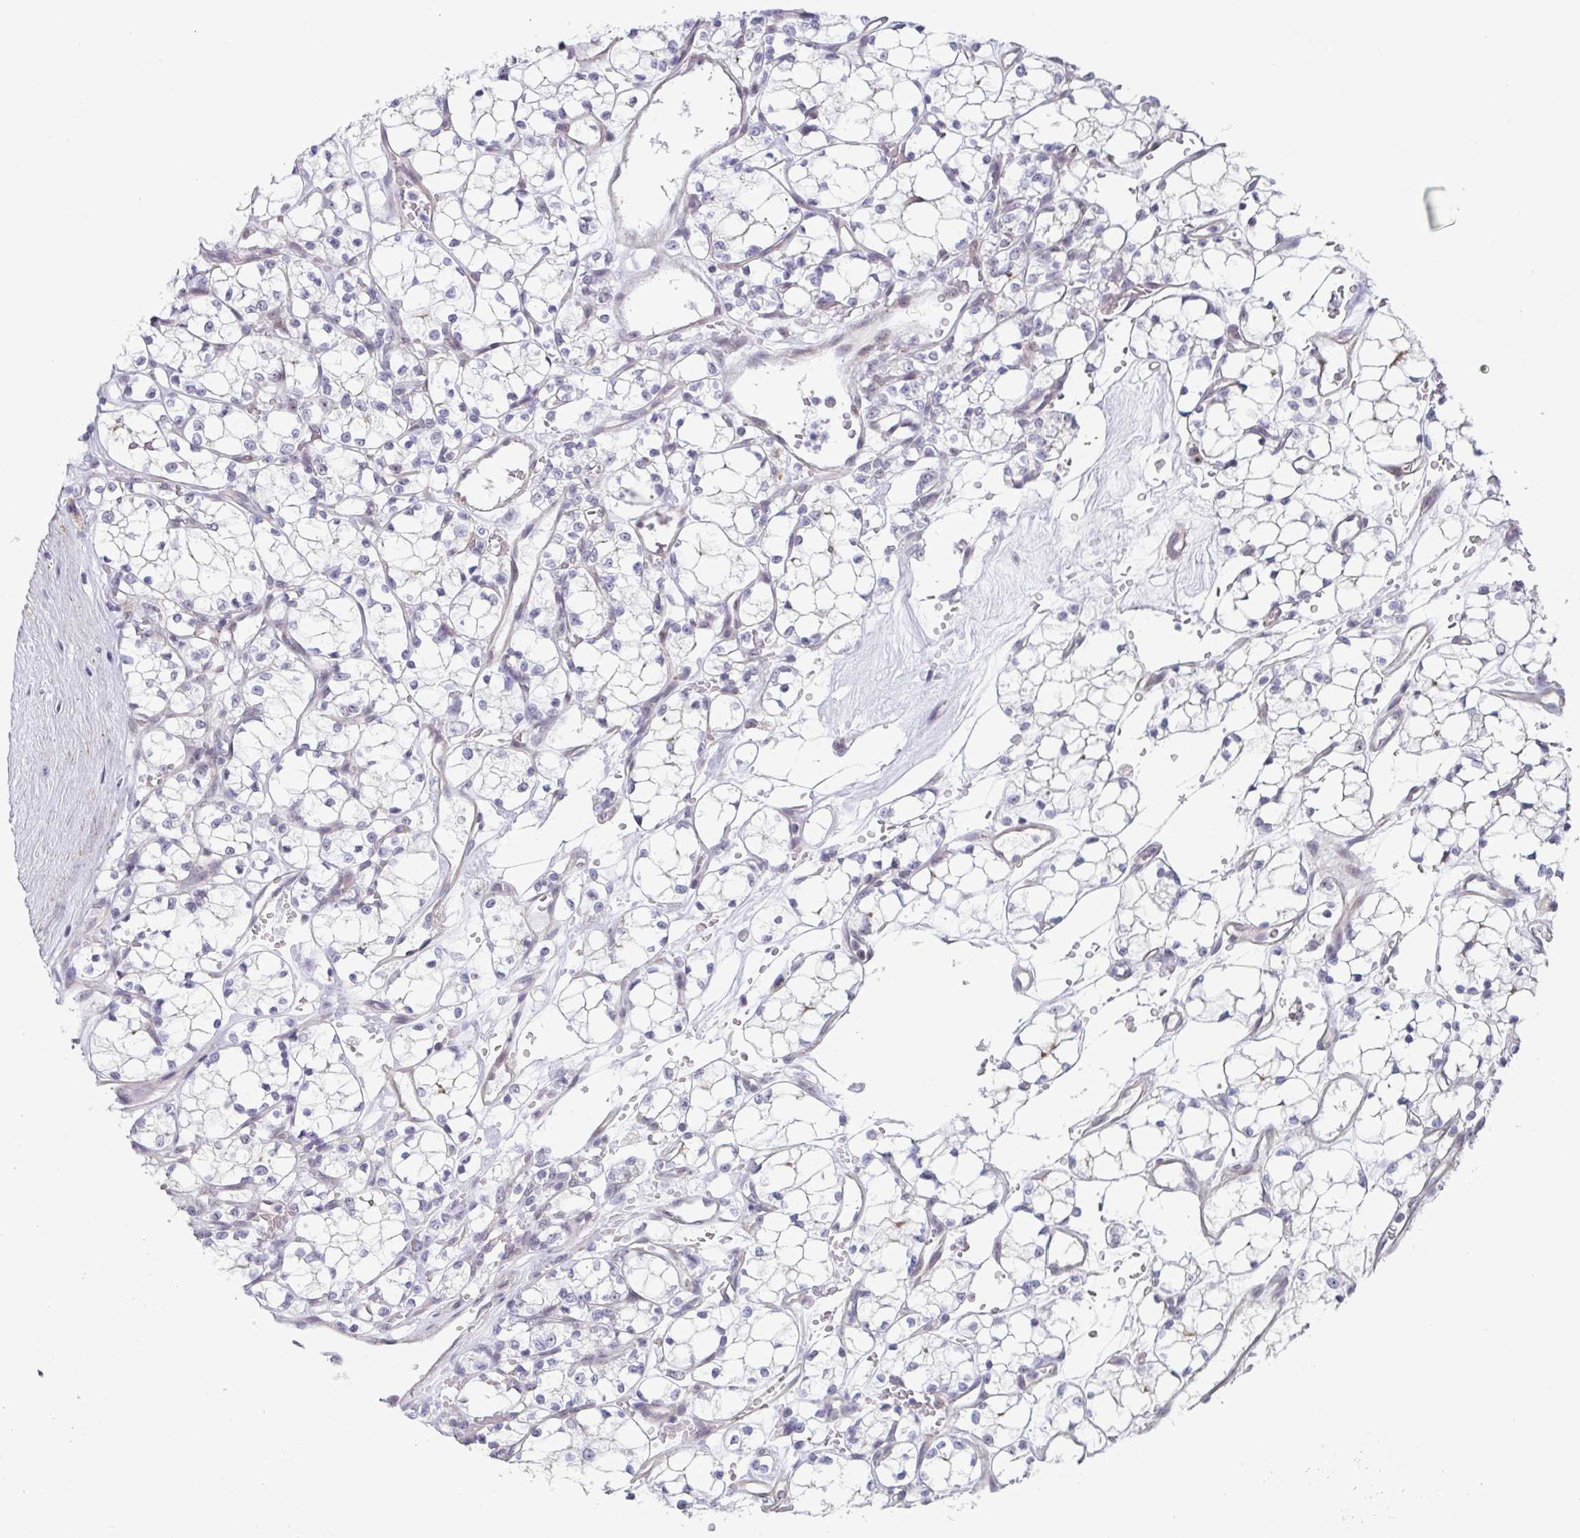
{"staining": {"intensity": "negative", "quantity": "none", "location": "none"}, "tissue": "renal cancer", "cell_type": "Tumor cells", "image_type": "cancer", "snomed": [{"axis": "morphology", "description": "Adenocarcinoma, NOS"}, {"axis": "topography", "description": "Kidney"}], "caption": "Tumor cells are negative for brown protein staining in renal cancer (adenocarcinoma). (Stains: DAB (3,3'-diaminobenzidine) IHC with hematoxylin counter stain, Microscopy: brightfield microscopy at high magnification).", "gene": "EXOSC7", "patient": {"sex": "female", "age": 69}}